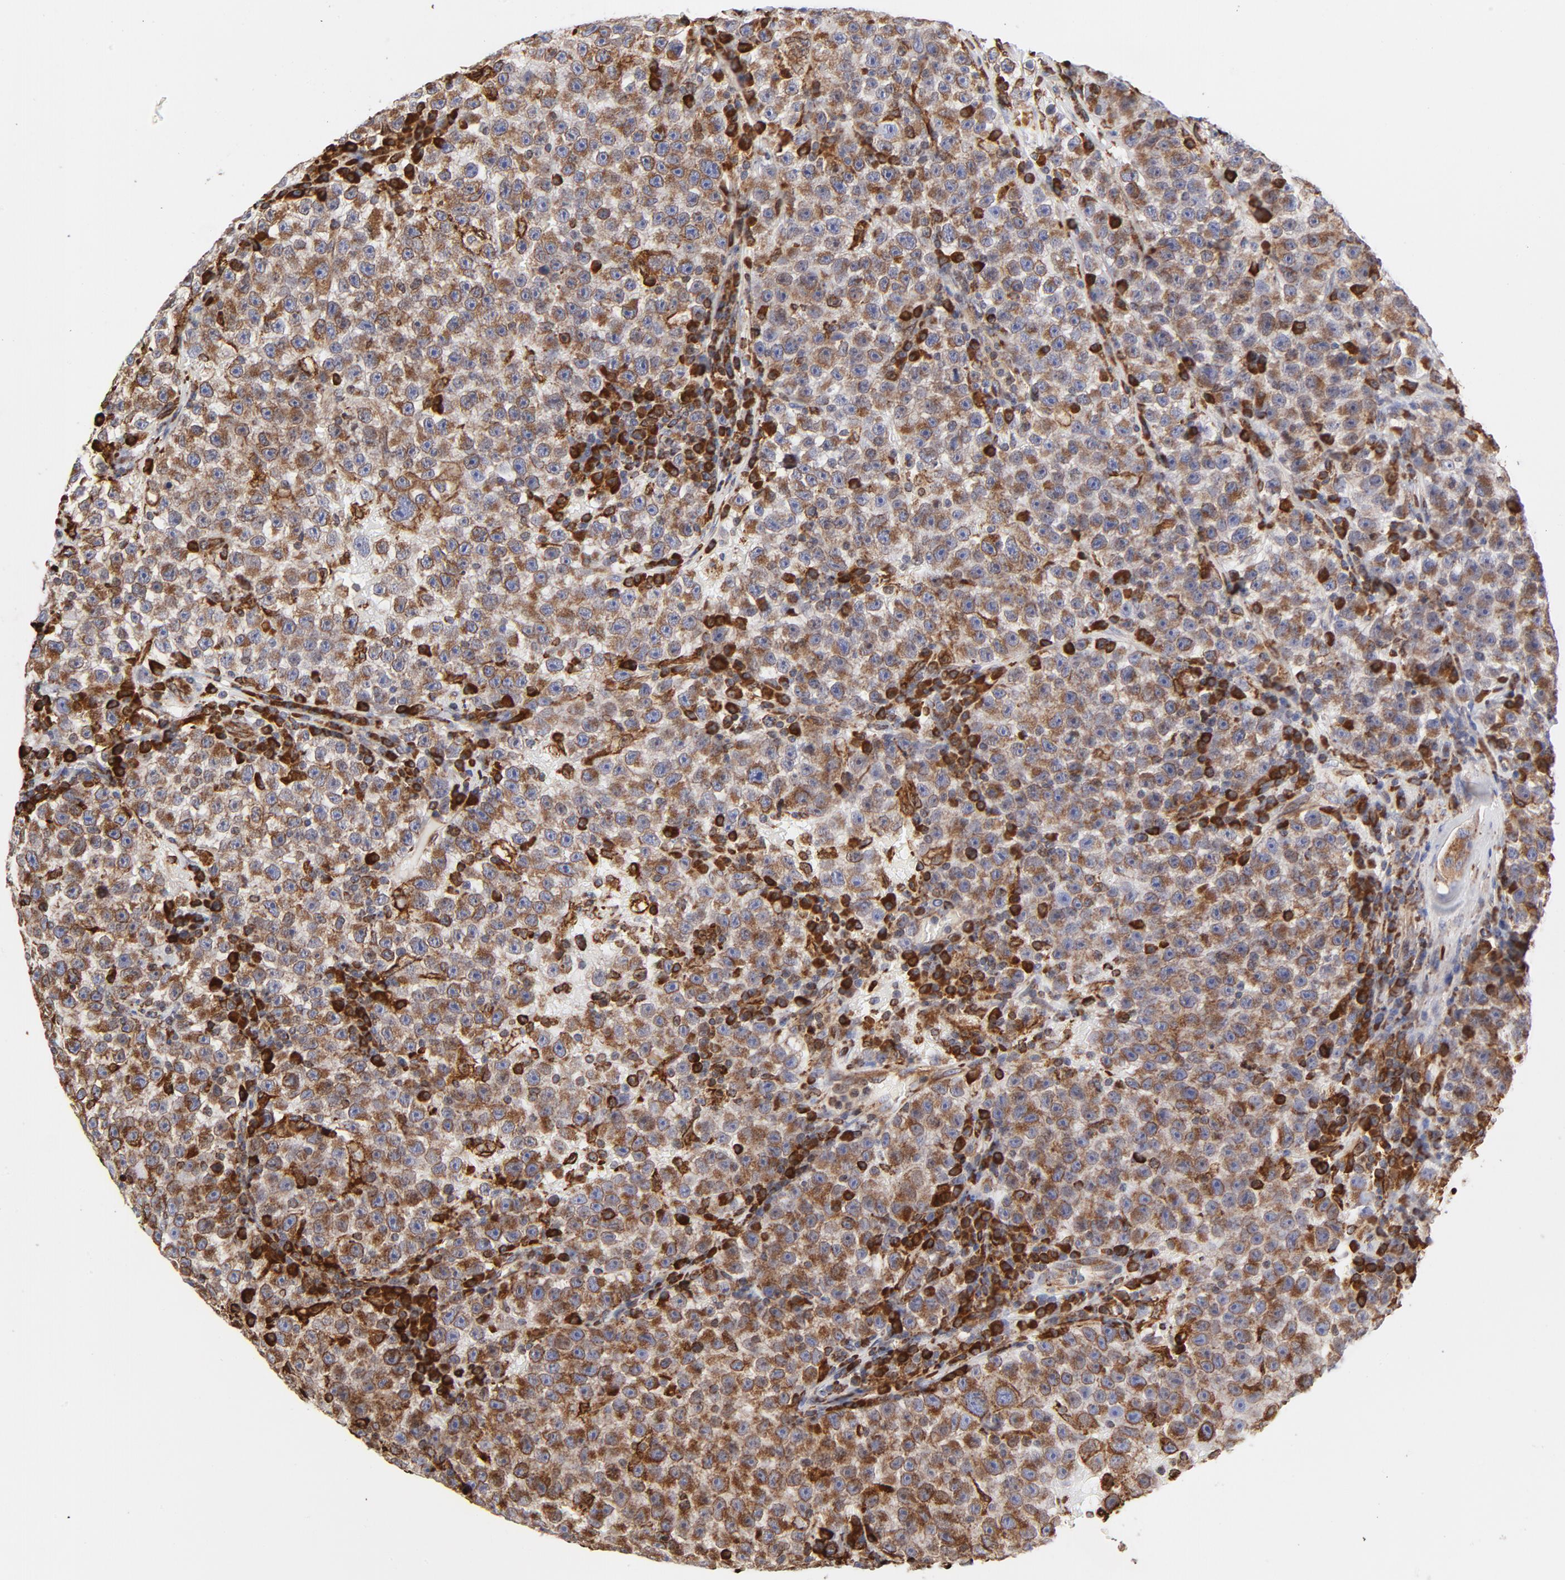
{"staining": {"intensity": "strong", "quantity": ">75%", "location": "cytoplasmic/membranous"}, "tissue": "testis cancer", "cell_type": "Tumor cells", "image_type": "cancer", "snomed": [{"axis": "morphology", "description": "Seminoma, NOS"}, {"axis": "topography", "description": "Testis"}], "caption": "A brown stain highlights strong cytoplasmic/membranous staining of a protein in human testis seminoma tumor cells.", "gene": "CANX", "patient": {"sex": "male", "age": 22}}